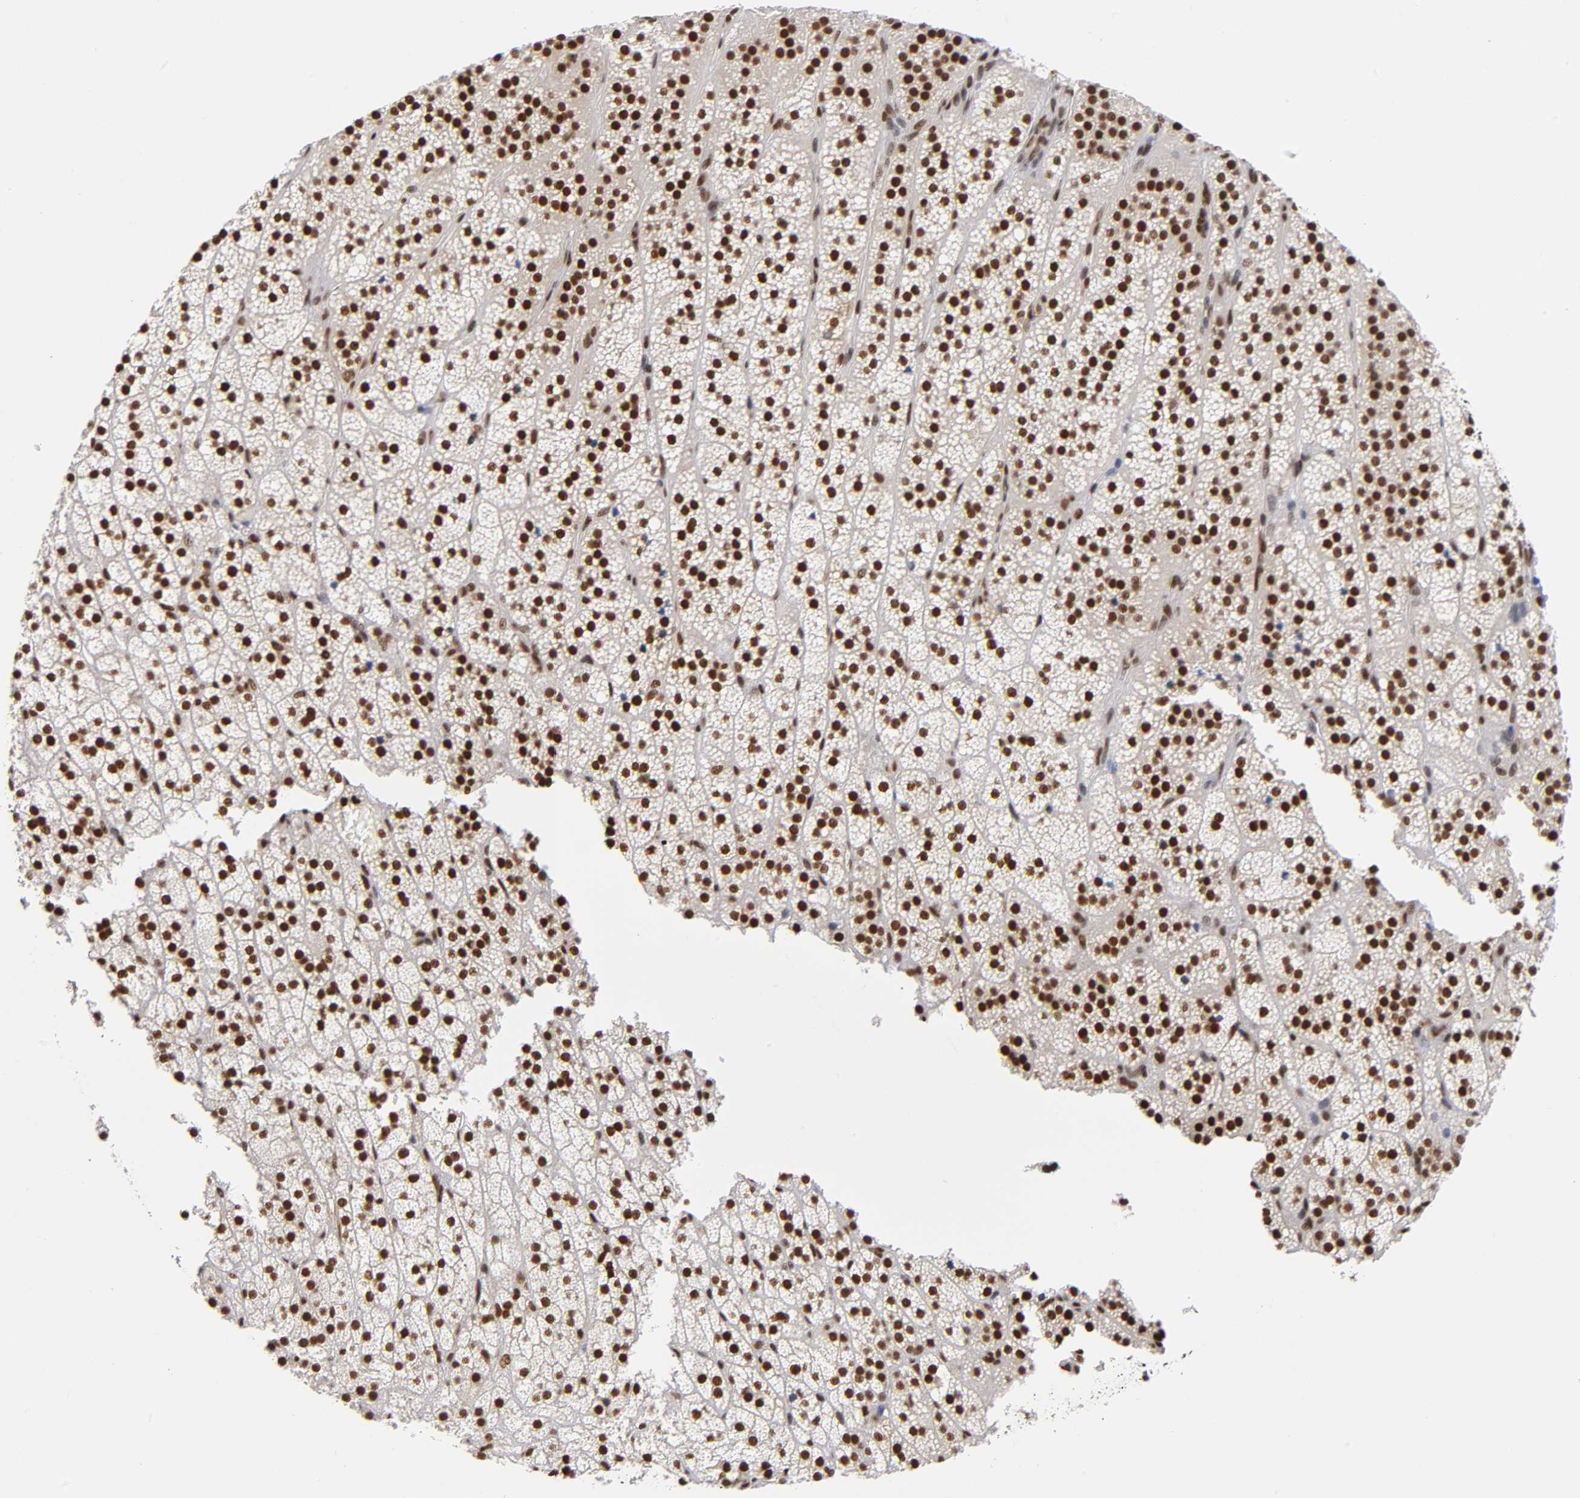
{"staining": {"intensity": "strong", "quantity": ">75%", "location": "nuclear"}, "tissue": "adrenal gland", "cell_type": "Glandular cells", "image_type": "normal", "snomed": [{"axis": "morphology", "description": "Normal tissue, NOS"}, {"axis": "topography", "description": "Adrenal gland"}], "caption": "DAB immunohistochemical staining of unremarkable human adrenal gland shows strong nuclear protein expression in approximately >75% of glandular cells.", "gene": "ILKAP", "patient": {"sex": "male", "age": 35}}